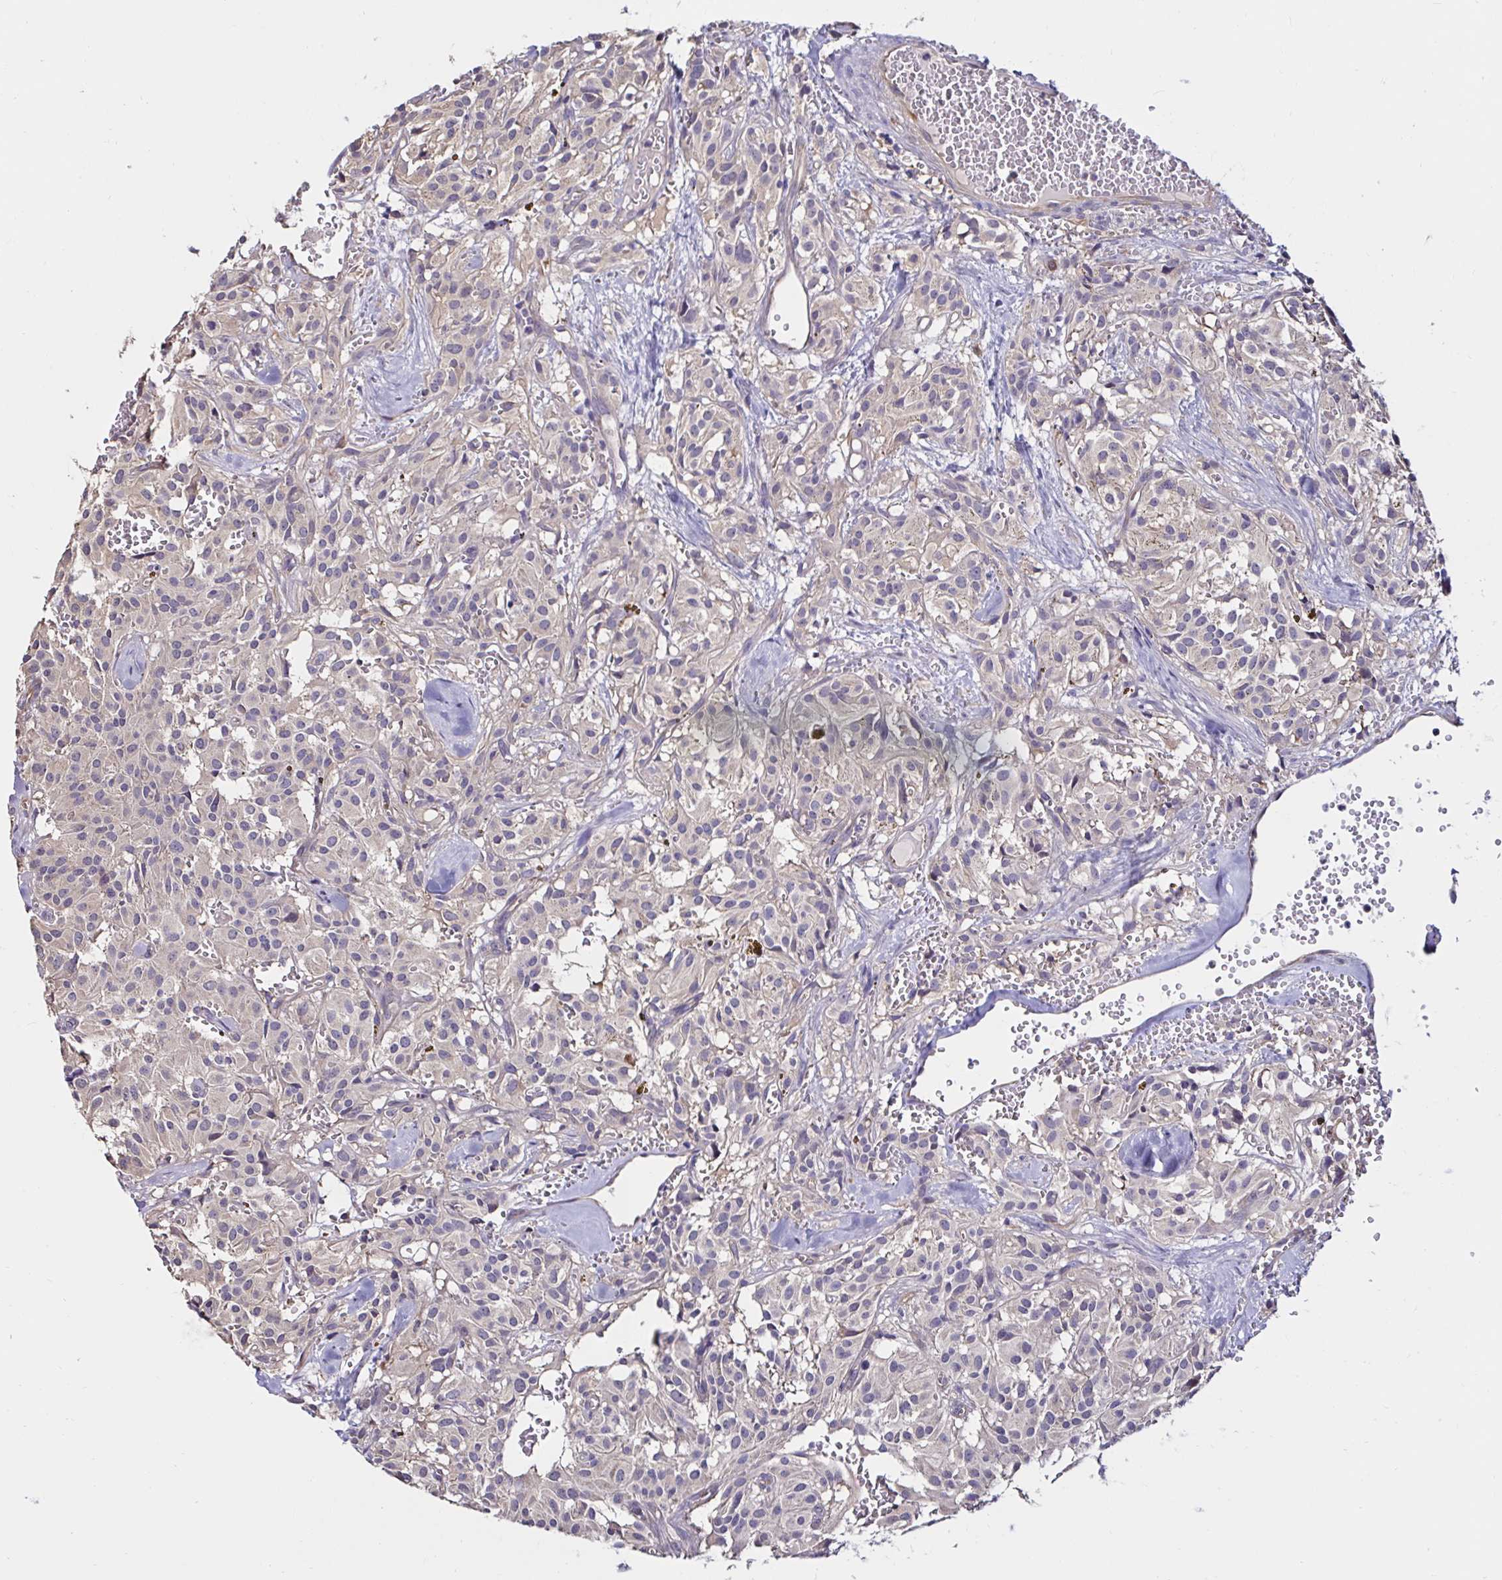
{"staining": {"intensity": "negative", "quantity": "none", "location": "none"}, "tissue": "glioma", "cell_type": "Tumor cells", "image_type": "cancer", "snomed": [{"axis": "morphology", "description": "Glioma, malignant, Low grade"}, {"axis": "topography", "description": "Brain"}], "caption": "This is an immunohistochemistry image of glioma. There is no staining in tumor cells.", "gene": "RSRP1", "patient": {"sex": "male", "age": 42}}